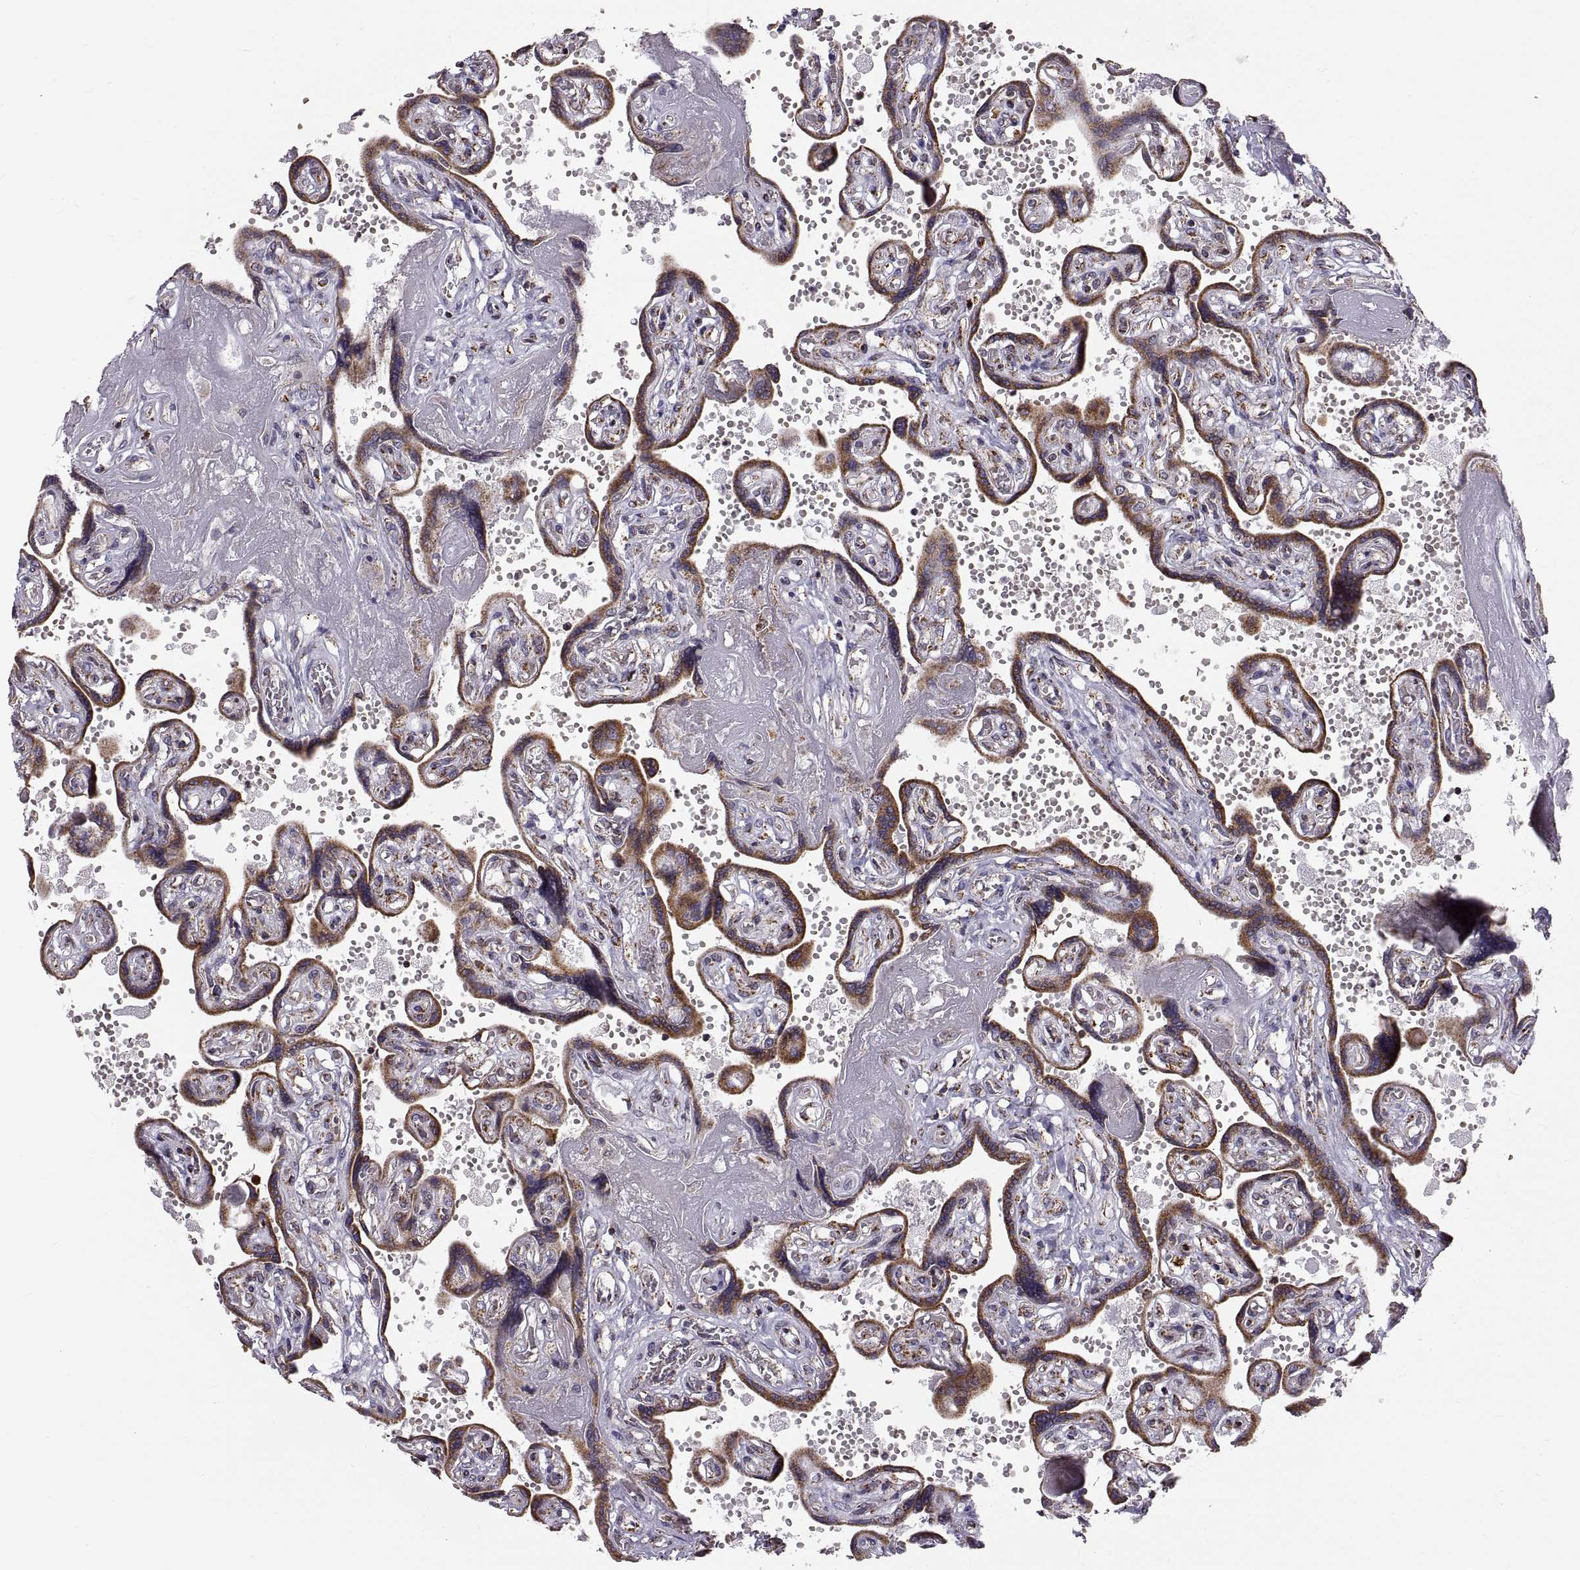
{"staining": {"intensity": "moderate", "quantity": ">75%", "location": "cytoplasmic/membranous"}, "tissue": "placenta", "cell_type": "Decidual cells", "image_type": "normal", "snomed": [{"axis": "morphology", "description": "Normal tissue, NOS"}, {"axis": "topography", "description": "Placenta"}], "caption": "This micrograph shows immunohistochemistry (IHC) staining of benign human placenta, with medium moderate cytoplasmic/membranous expression in approximately >75% of decidual cells.", "gene": "ARSD", "patient": {"sex": "female", "age": 32}}